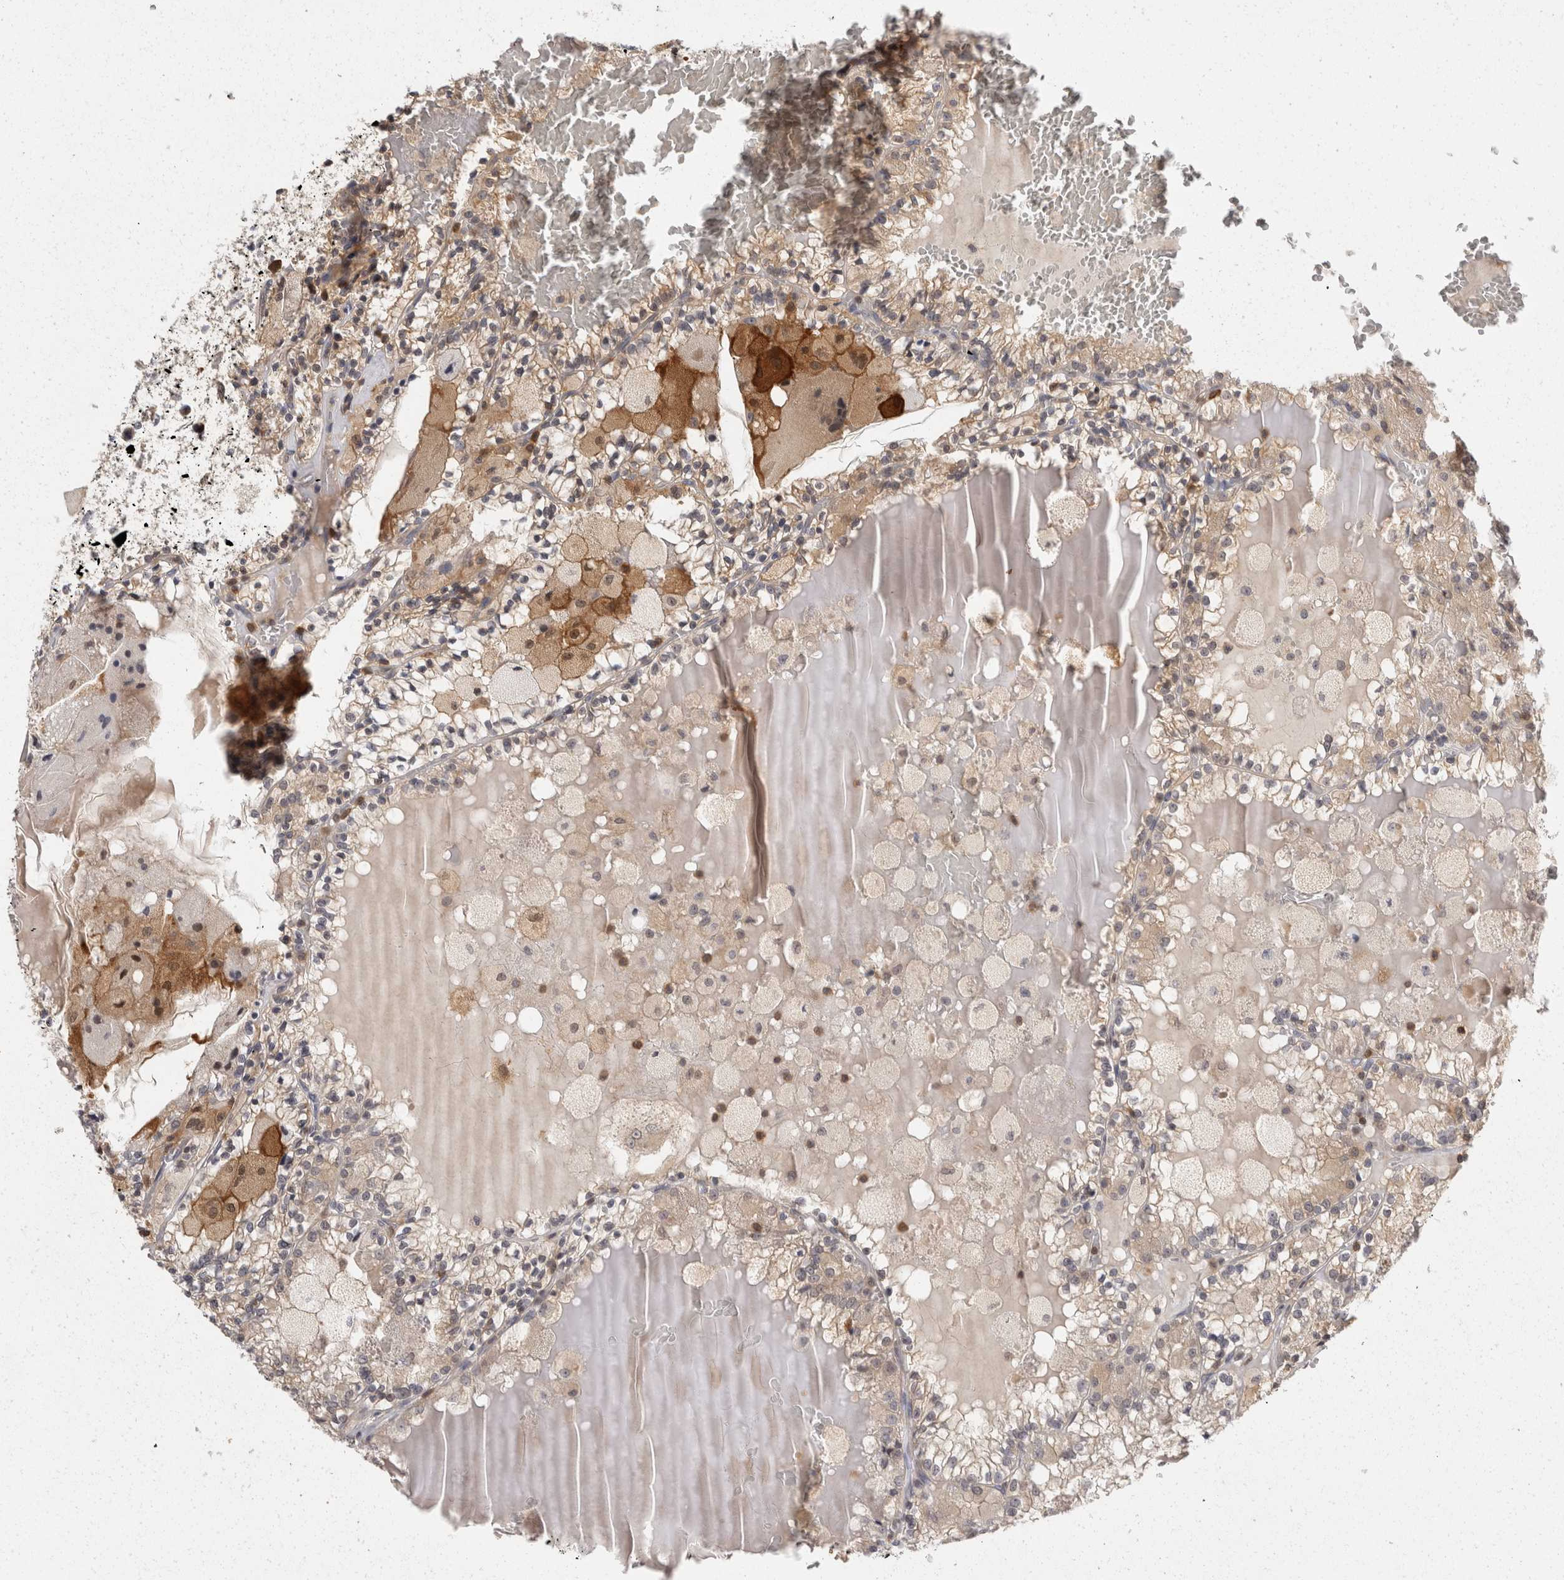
{"staining": {"intensity": "weak", "quantity": "<25%", "location": "cytoplasmic/membranous"}, "tissue": "renal cancer", "cell_type": "Tumor cells", "image_type": "cancer", "snomed": [{"axis": "morphology", "description": "Adenocarcinoma, NOS"}, {"axis": "topography", "description": "Kidney"}], "caption": "Renal adenocarcinoma was stained to show a protein in brown. There is no significant expression in tumor cells. Brightfield microscopy of immunohistochemistry (IHC) stained with DAB (brown) and hematoxylin (blue), captured at high magnification.", "gene": "ACAT2", "patient": {"sex": "female", "age": 56}}